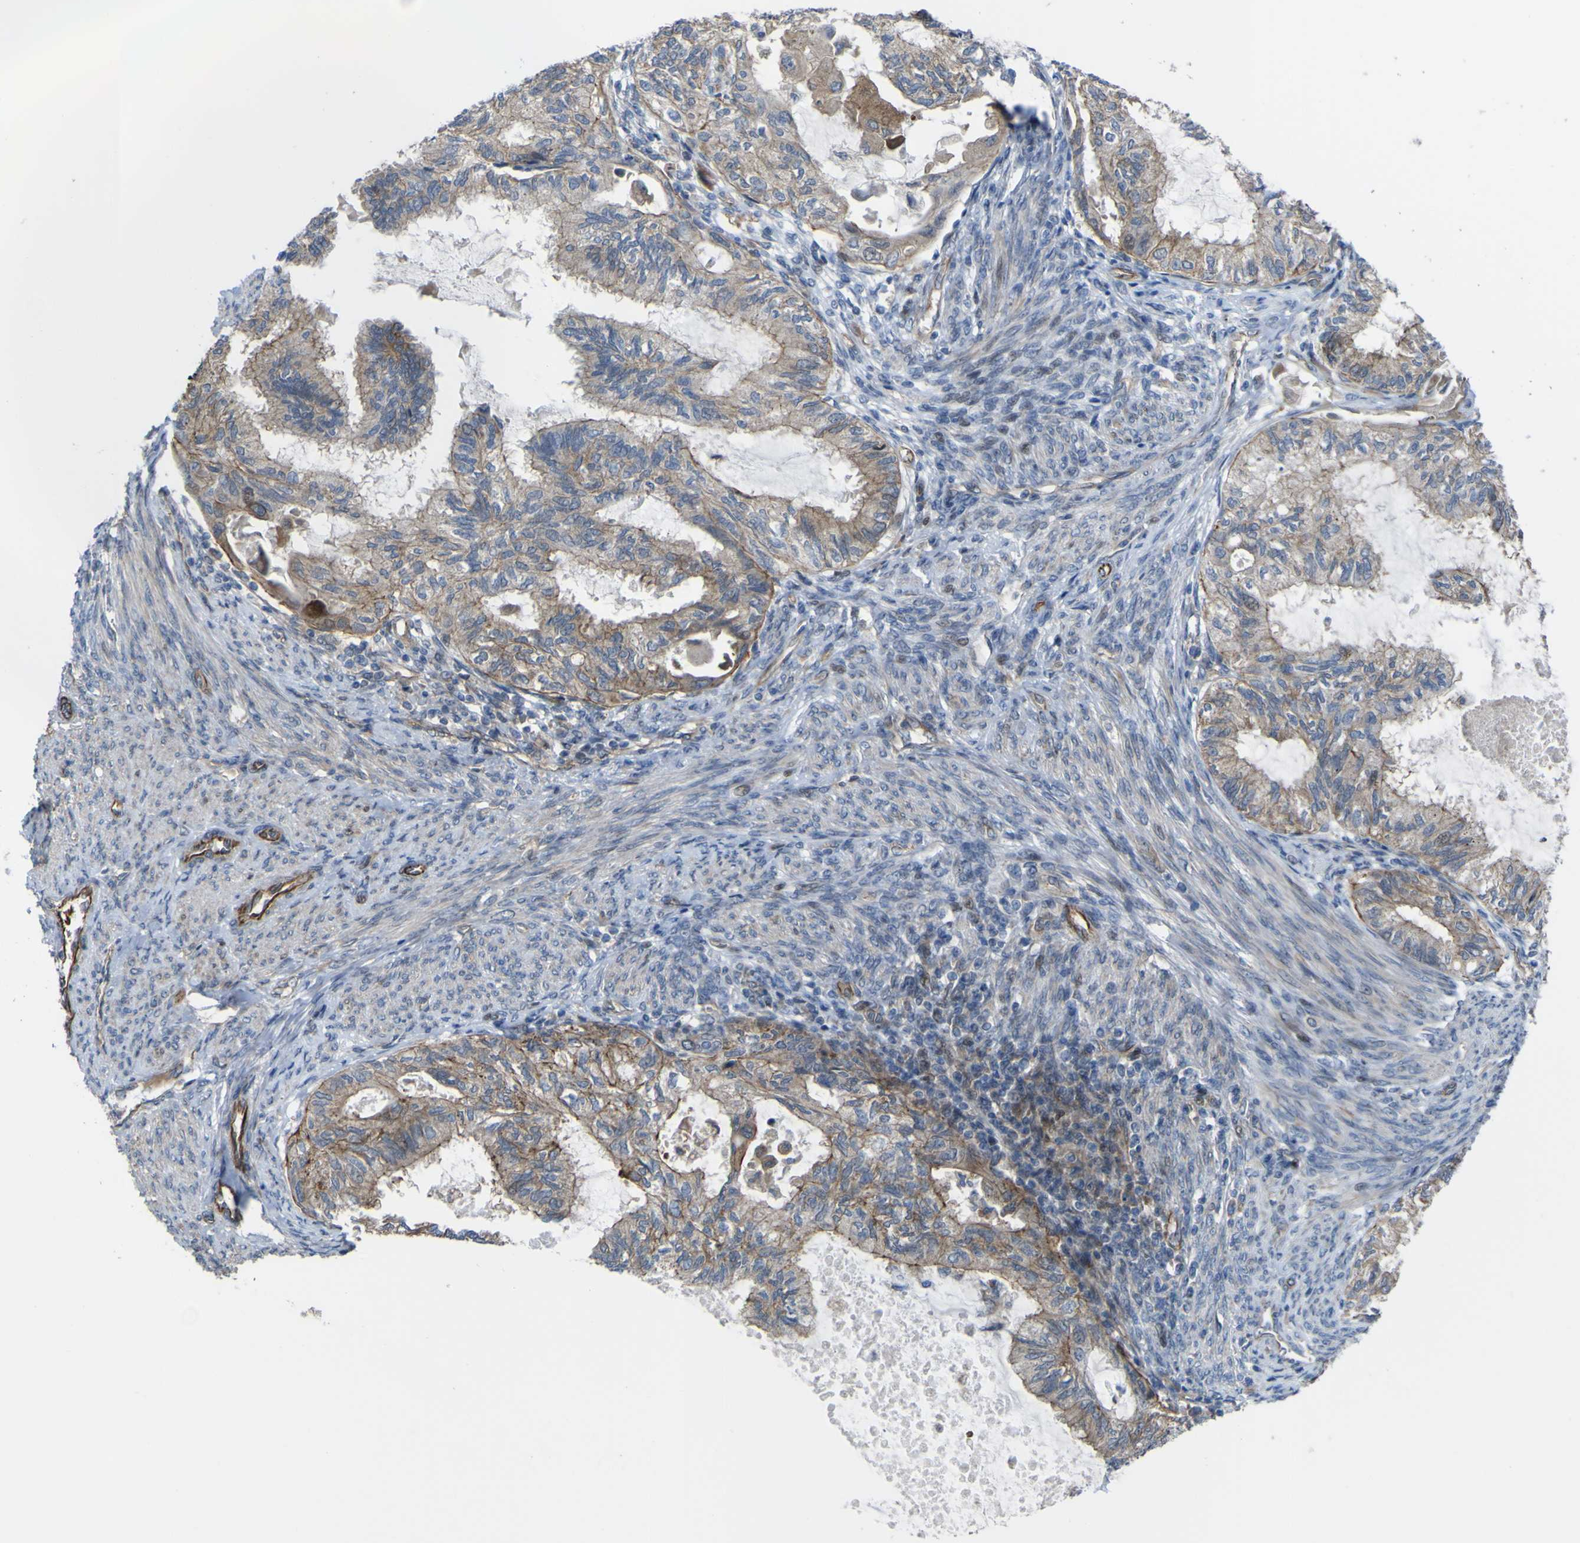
{"staining": {"intensity": "moderate", "quantity": ">75%", "location": "cytoplasmic/membranous"}, "tissue": "cervical cancer", "cell_type": "Tumor cells", "image_type": "cancer", "snomed": [{"axis": "morphology", "description": "Normal tissue, NOS"}, {"axis": "morphology", "description": "Adenocarcinoma, NOS"}, {"axis": "topography", "description": "Cervix"}, {"axis": "topography", "description": "Endometrium"}], "caption": "Immunohistochemical staining of human cervical adenocarcinoma shows medium levels of moderate cytoplasmic/membranous expression in approximately >75% of tumor cells.", "gene": "FBXO30", "patient": {"sex": "female", "age": 86}}